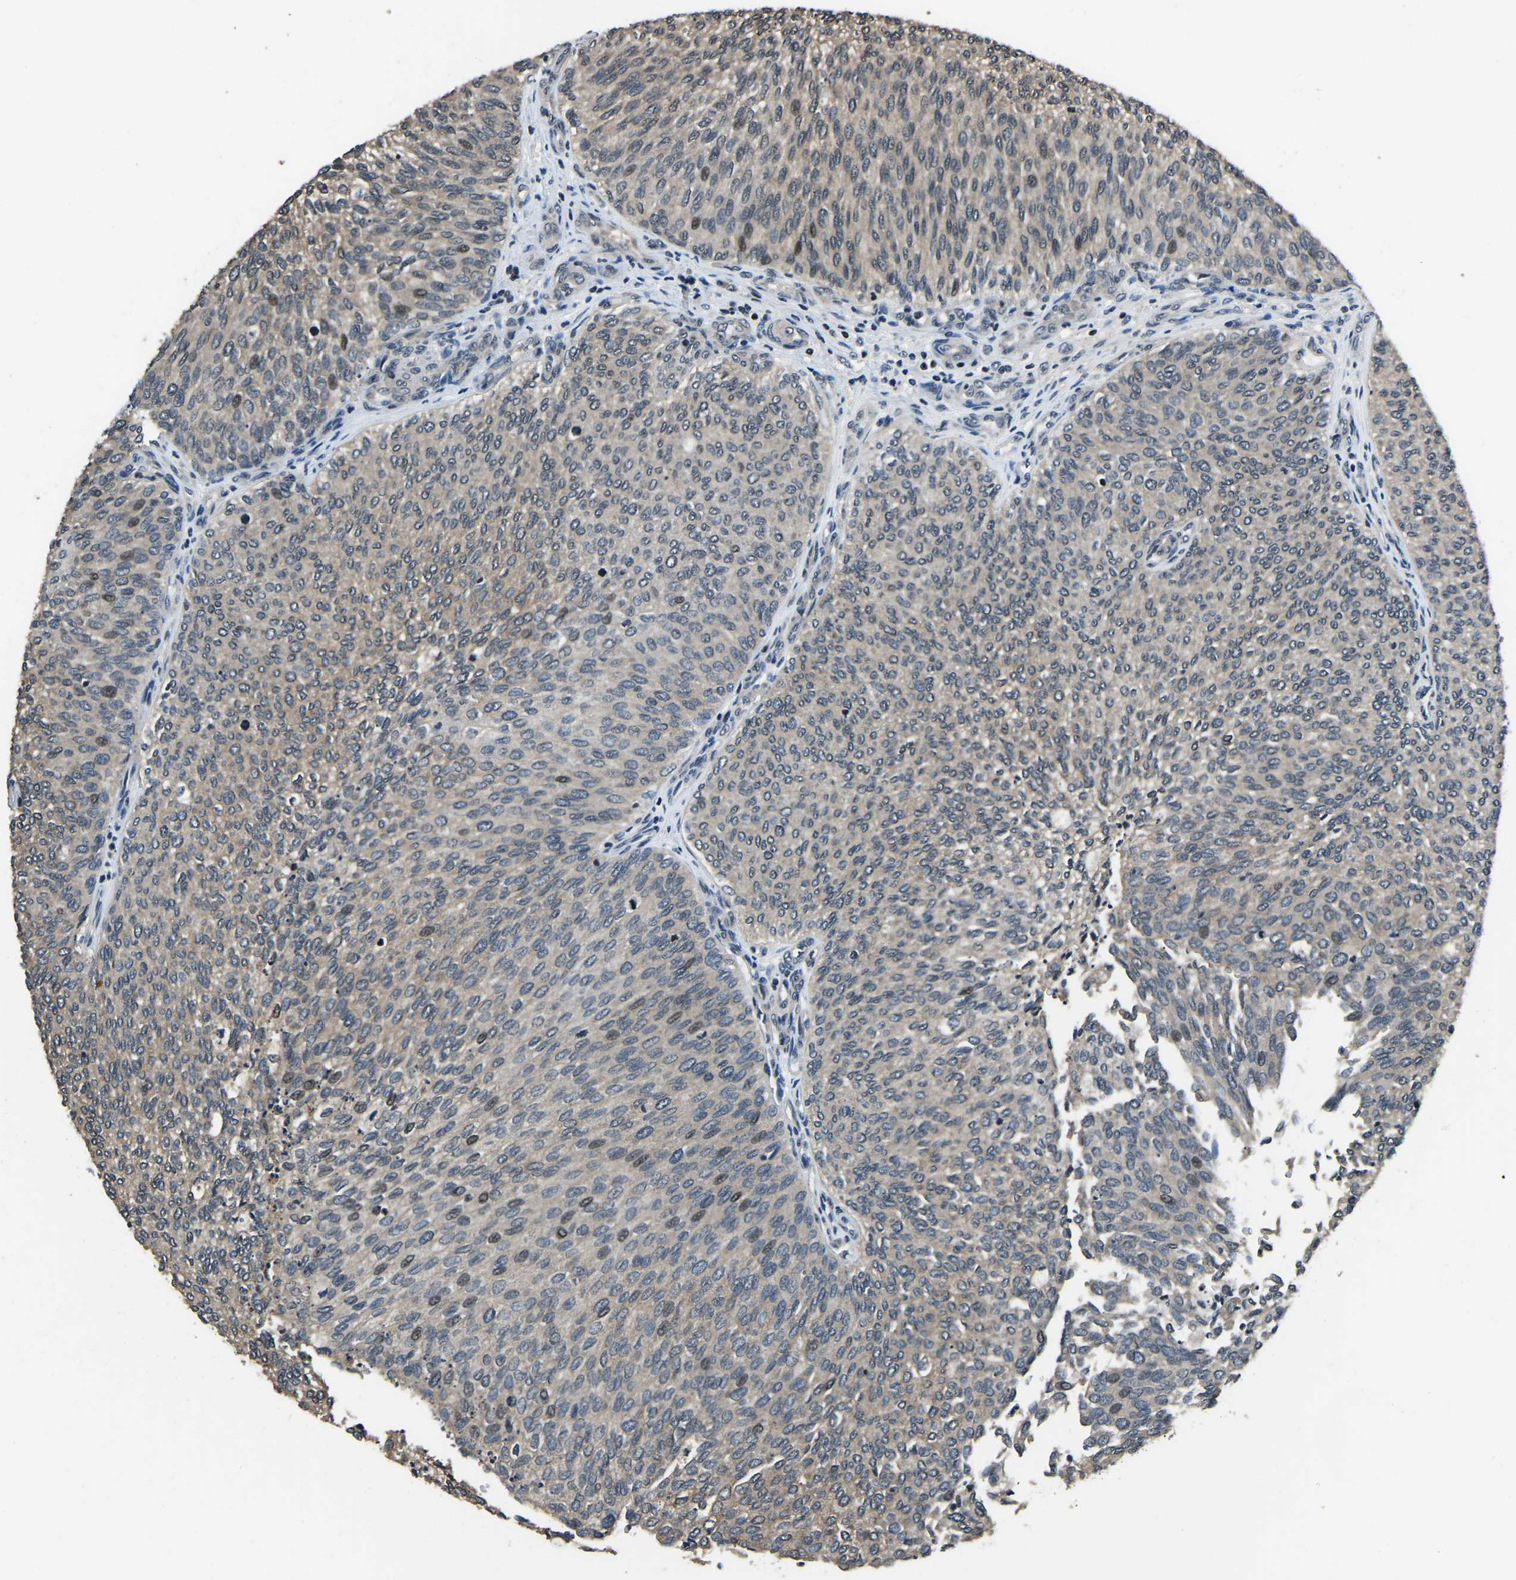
{"staining": {"intensity": "weak", "quantity": "25%-75%", "location": "cytoplasmic/membranous,nuclear"}, "tissue": "urothelial cancer", "cell_type": "Tumor cells", "image_type": "cancer", "snomed": [{"axis": "morphology", "description": "Urothelial carcinoma, Low grade"}, {"axis": "topography", "description": "Urinary bladder"}], "caption": "Brown immunohistochemical staining in urothelial cancer reveals weak cytoplasmic/membranous and nuclear positivity in about 25%-75% of tumor cells. (IHC, brightfield microscopy, high magnification).", "gene": "ANKIB1", "patient": {"sex": "female", "age": 79}}